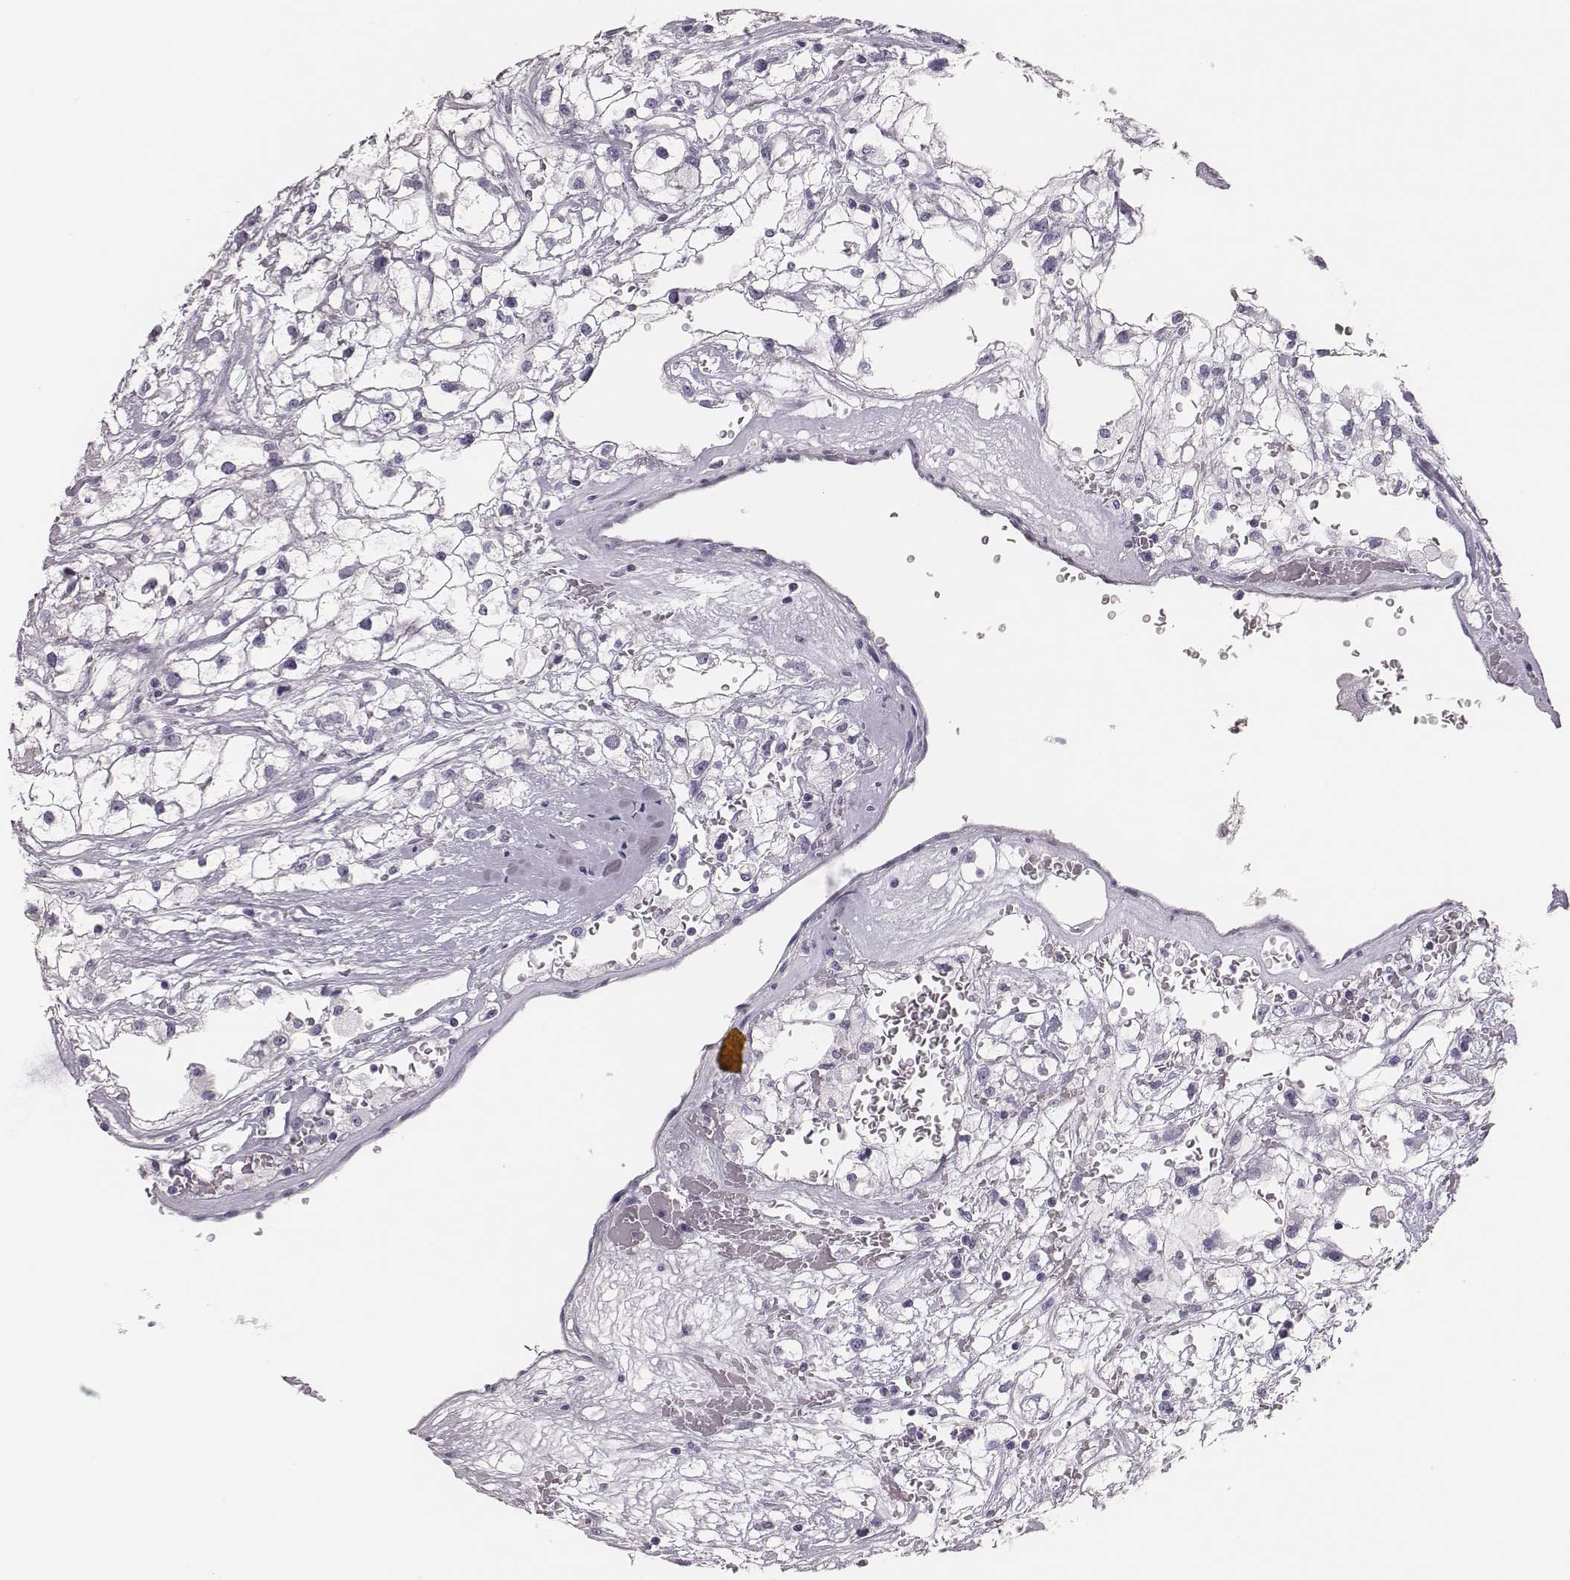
{"staining": {"intensity": "negative", "quantity": "none", "location": "none"}, "tissue": "renal cancer", "cell_type": "Tumor cells", "image_type": "cancer", "snomed": [{"axis": "morphology", "description": "Adenocarcinoma, NOS"}, {"axis": "topography", "description": "Kidney"}], "caption": "Tumor cells show no significant staining in adenocarcinoma (renal).", "gene": "H1-6", "patient": {"sex": "male", "age": 59}}